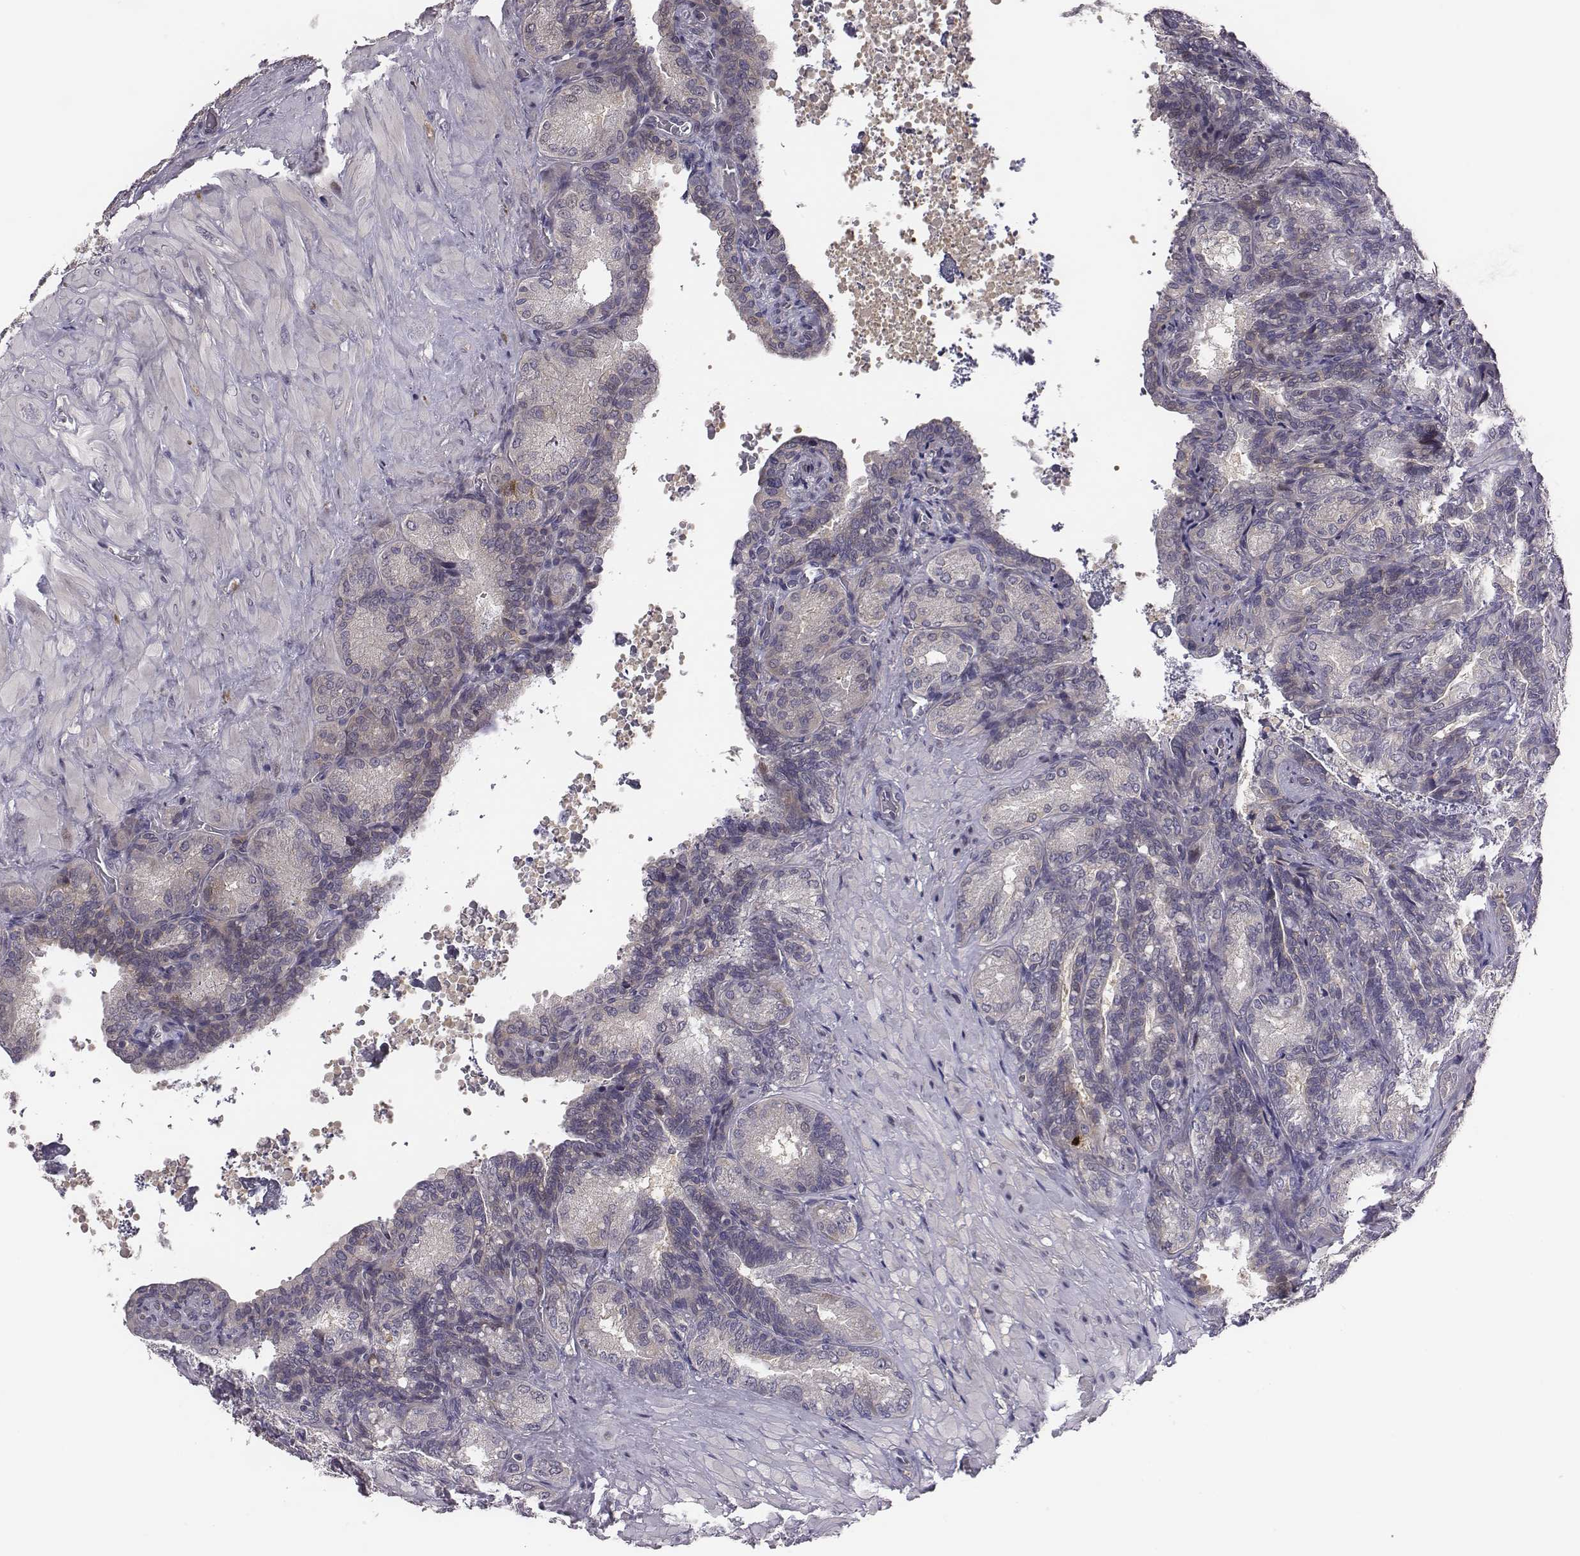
{"staining": {"intensity": "negative", "quantity": "none", "location": "none"}, "tissue": "seminal vesicle", "cell_type": "Glandular cells", "image_type": "normal", "snomed": [{"axis": "morphology", "description": "Normal tissue, NOS"}, {"axis": "topography", "description": "Seminal veicle"}], "caption": "Immunohistochemistry photomicrograph of benign seminal vesicle: human seminal vesicle stained with DAB shows no significant protein staining in glandular cells. The staining was performed using DAB (3,3'-diaminobenzidine) to visualize the protein expression in brown, while the nuclei were stained in blue with hematoxylin (Magnification: 20x).", "gene": "SMURF2", "patient": {"sex": "male", "age": 68}}